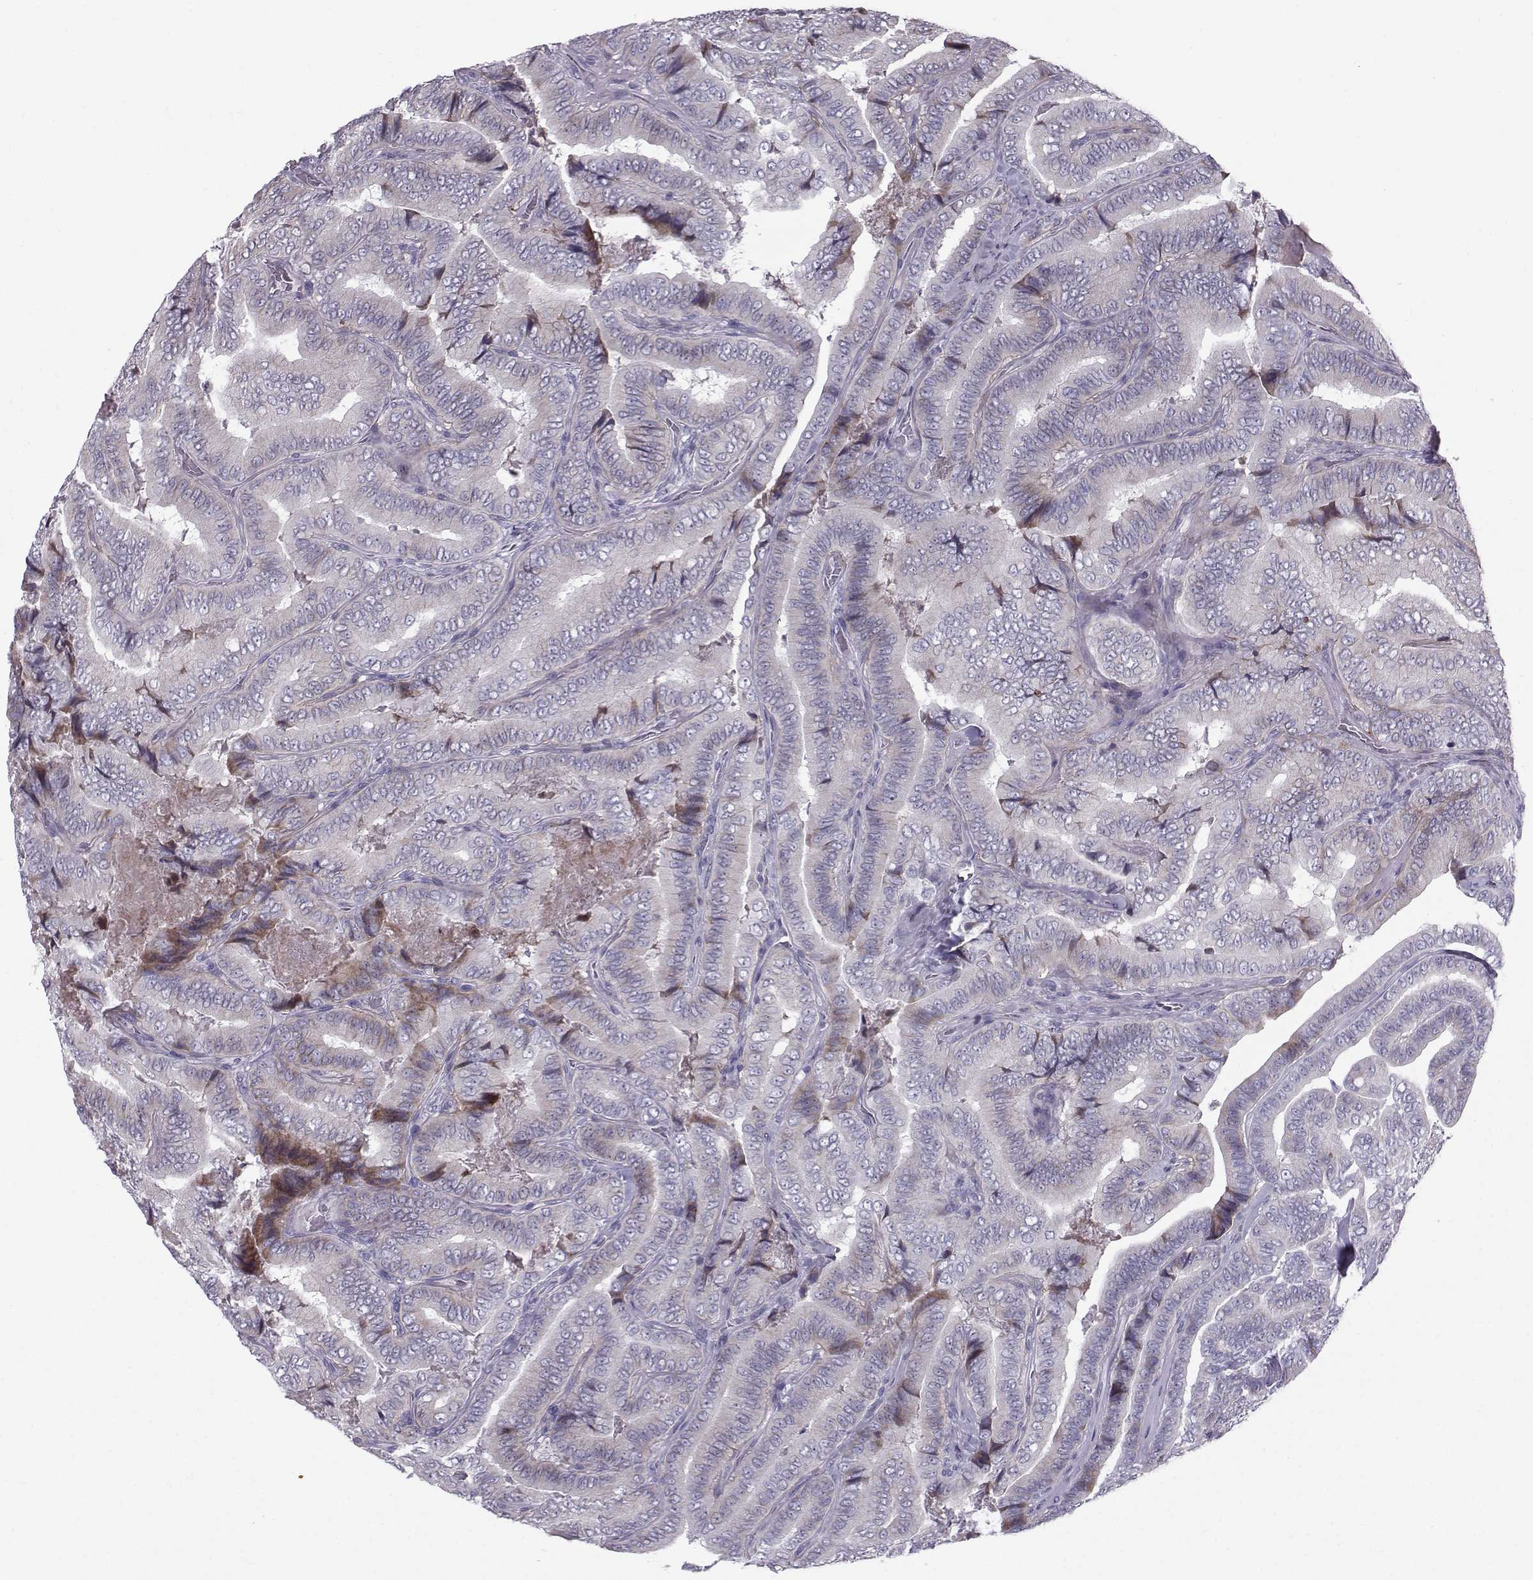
{"staining": {"intensity": "negative", "quantity": "none", "location": "none"}, "tissue": "thyroid cancer", "cell_type": "Tumor cells", "image_type": "cancer", "snomed": [{"axis": "morphology", "description": "Papillary adenocarcinoma, NOS"}, {"axis": "topography", "description": "Thyroid gland"}], "caption": "Image shows no significant protein positivity in tumor cells of thyroid papillary adenocarcinoma.", "gene": "DMRT3", "patient": {"sex": "male", "age": 61}}